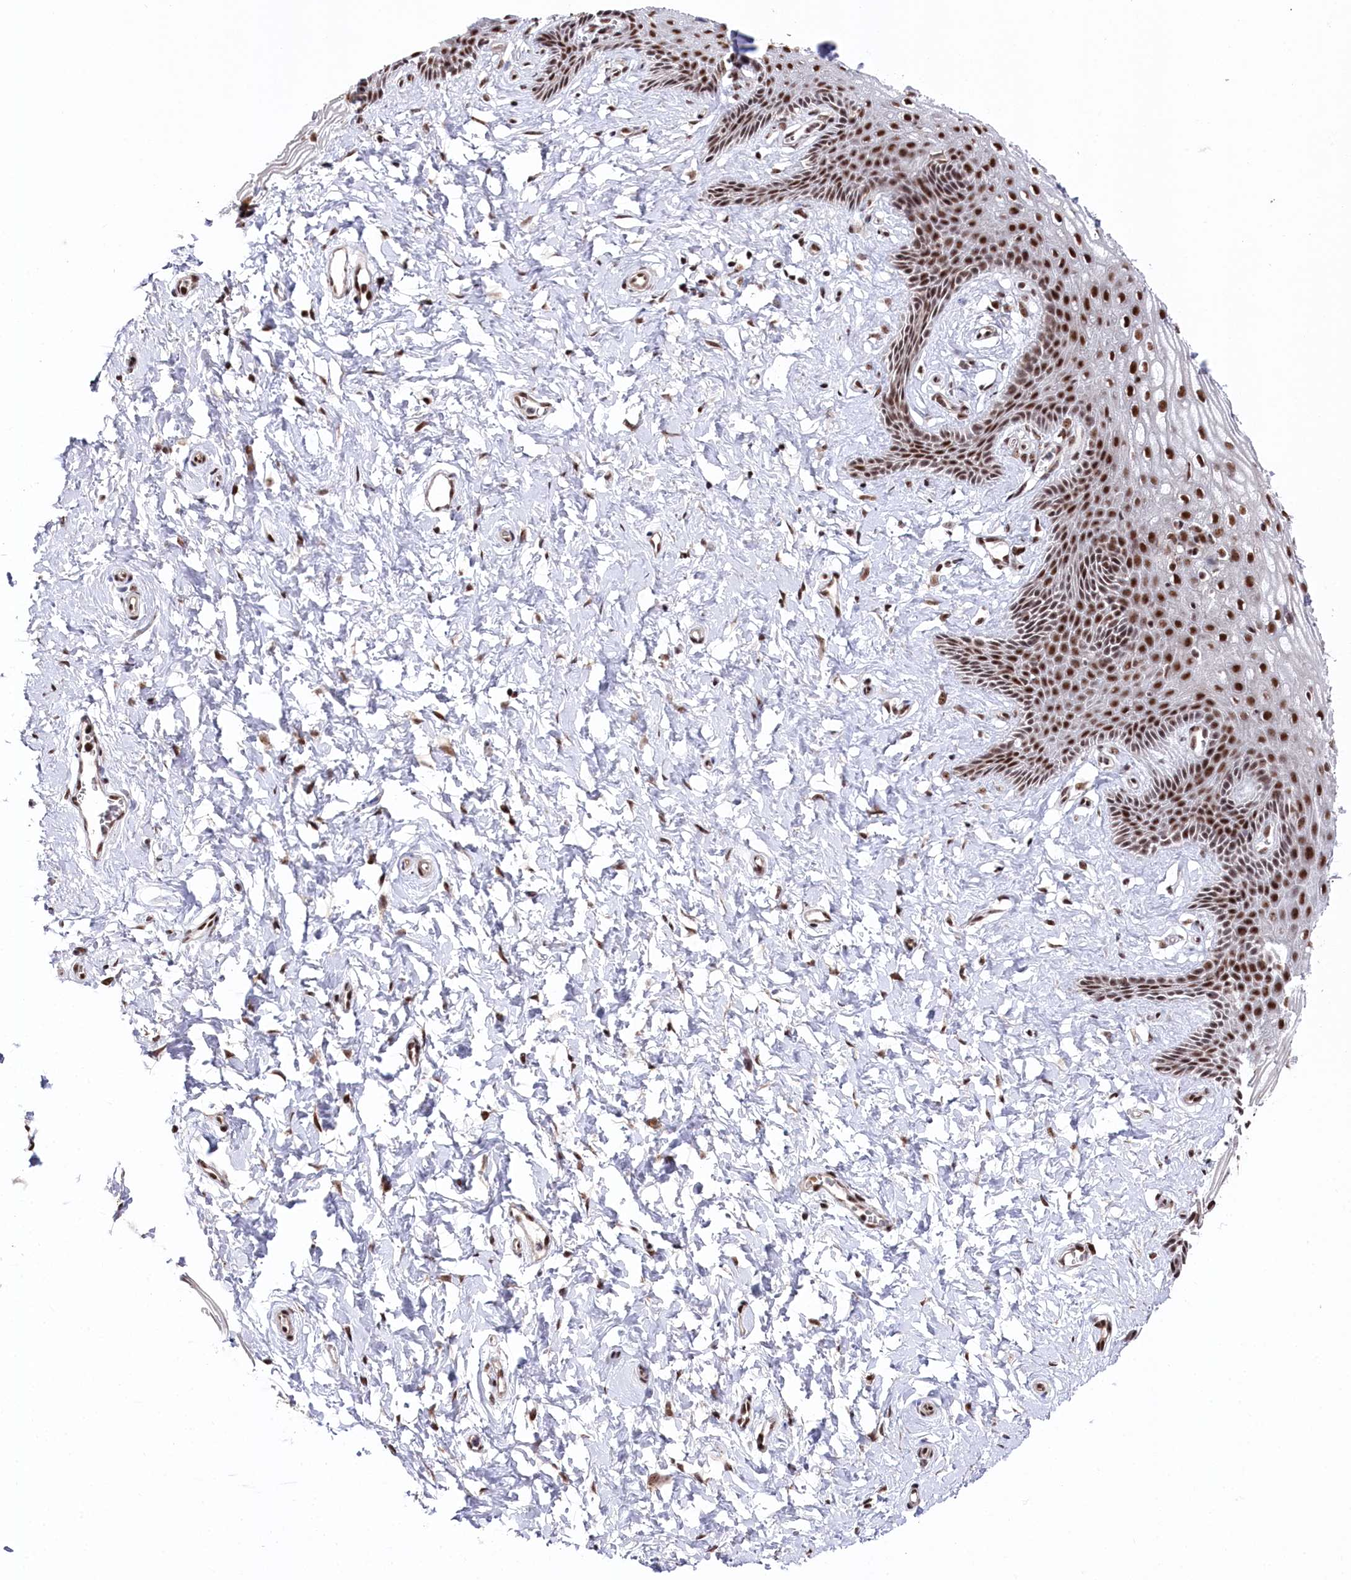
{"staining": {"intensity": "strong", "quantity": ">75%", "location": "nuclear"}, "tissue": "vagina", "cell_type": "Squamous epithelial cells", "image_type": "normal", "snomed": [{"axis": "morphology", "description": "Normal tissue, NOS"}, {"axis": "topography", "description": "Vagina"}, {"axis": "topography", "description": "Cervix"}], "caption": "Vagina stained with a brown dye displays strong nuclear positive positivity in approximately >75% of squamous epithelial cells.", "gene": "POLR2H", "patient": {"sex": "female", "age": 40}}